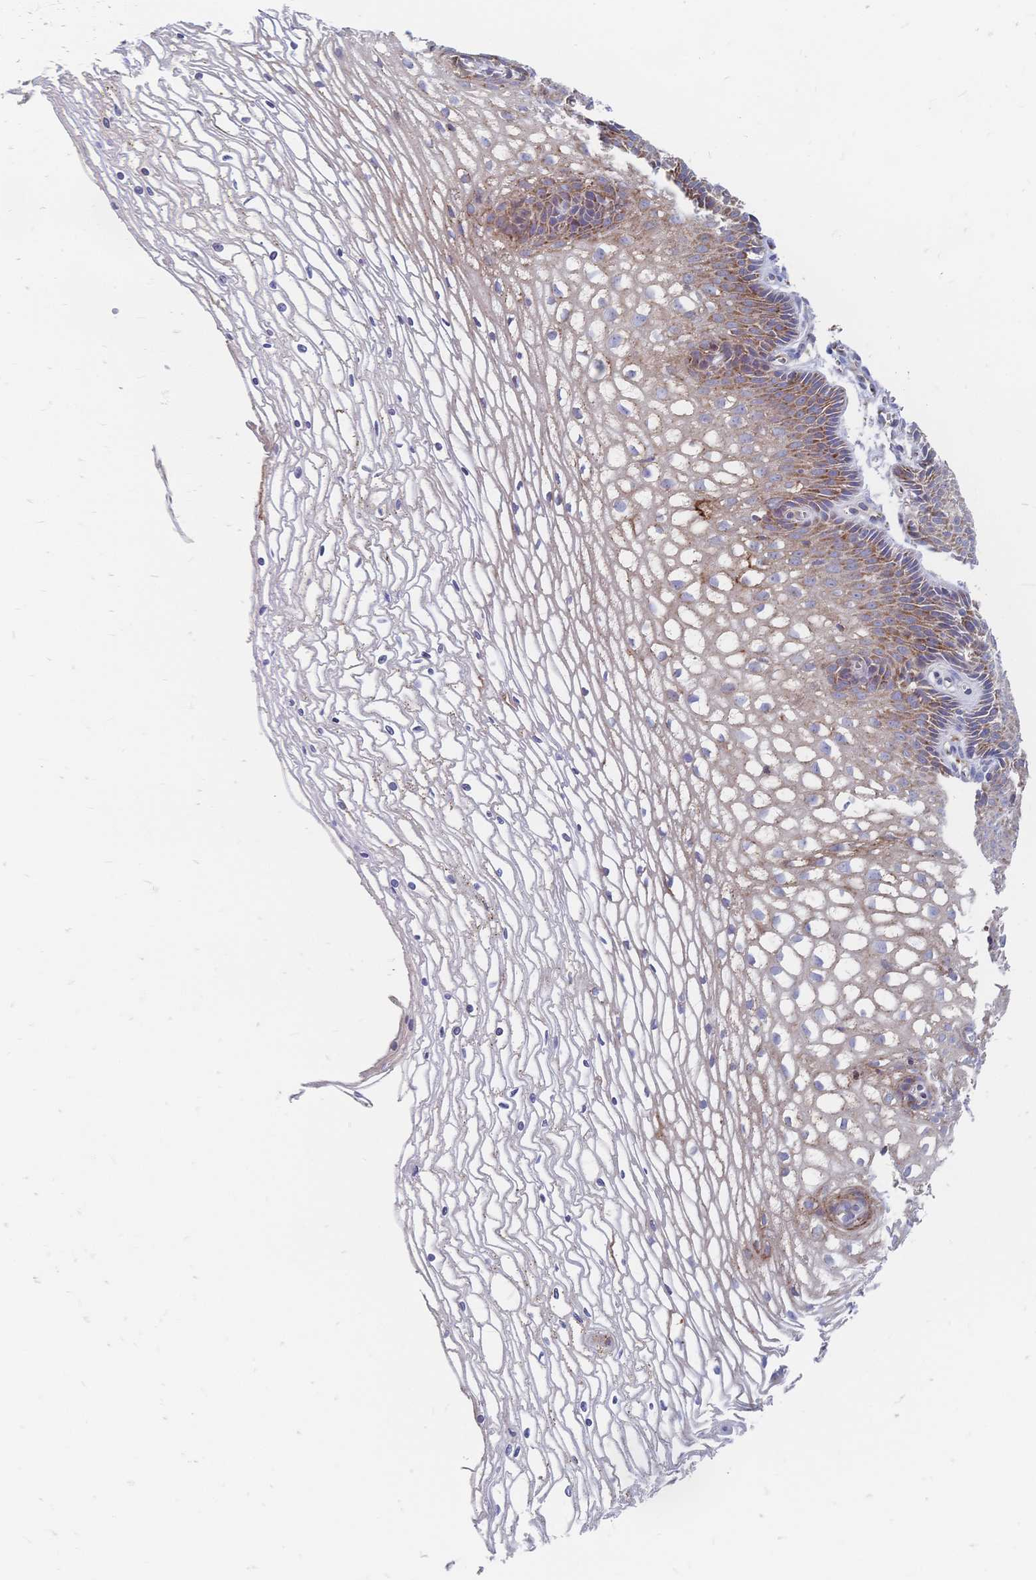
{"staining": {"intensity": "moderate", "quantity": ">75%", "location": "cytoplasmic/membranous"}, "tissue": "cervix", "cell_type": "Glandular cells", "image_type": "normal", "snomed": [{"axis": "morphology", "description": "Normal tissue, NOS"}, {"axis": "topography", "description": "Cervix"}], "caption": "Immunohistochemical staining of normal cervix shows medium levels of moderate cytoplasmic/membranous expression in about >75% of glandular cells.", "gene": "SORBS1", "patient": {"sex": "female", "age": 36}}